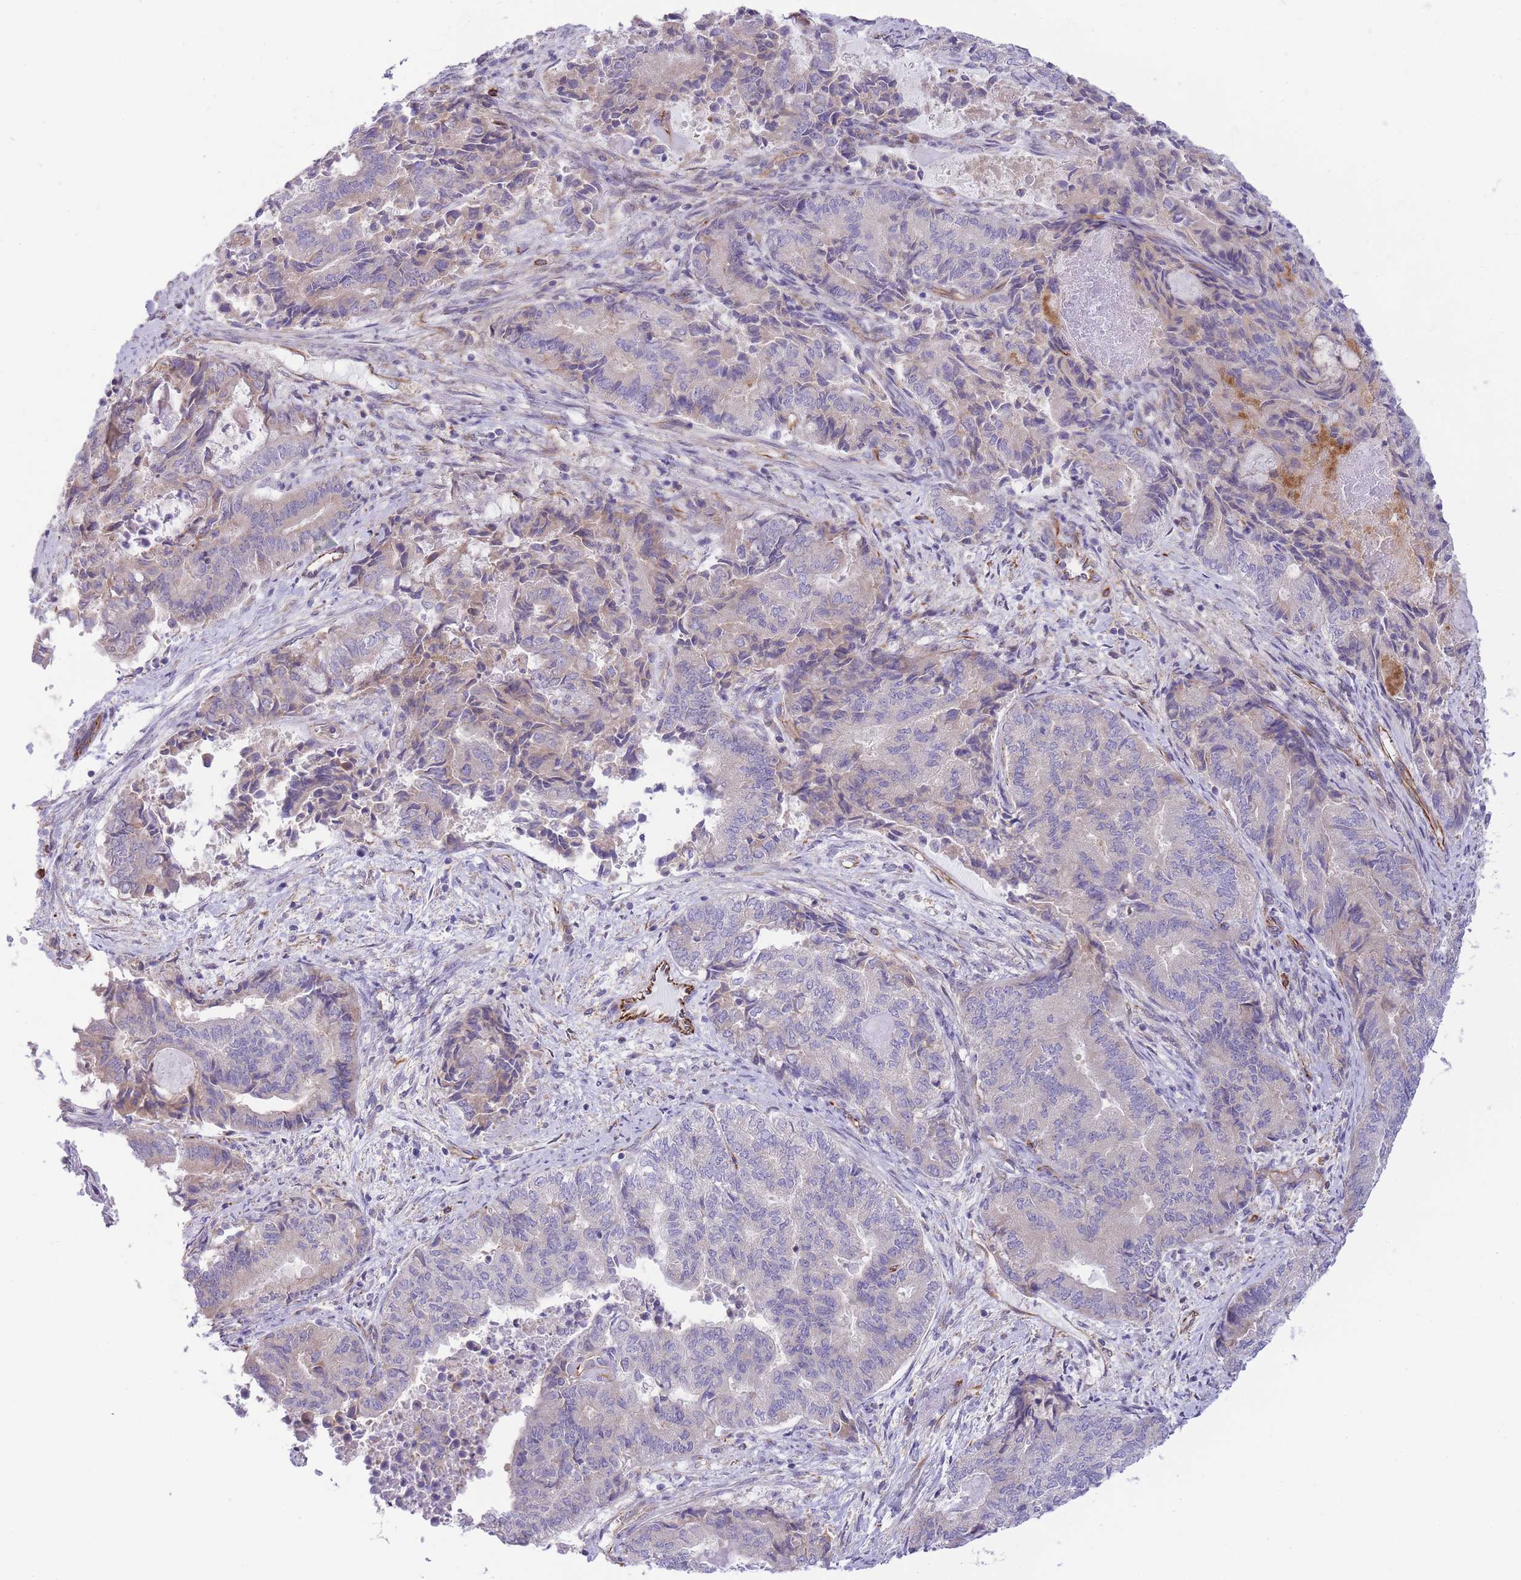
{"staining": {"intensity": "weak", "quantity": "<25%", "location": "cytoplasmic/membranous"}, "tissue": "endometrial cancer", "cell_type": "Tumor cells", "image_type": "cancer", "snomed": [{"axis": "morphology", "description": "Adenocarcinoma, NOS"}, {"axis": "topography", "description": "Endometrium"}], "caption": "A high-resolution photomicrograph shows IHC staining of adenocarcinoma (endometrial), which displays no significant staining in tumor cells.", "gene": "ECPAS", "patient": {"sex": "female", "age": 80}}